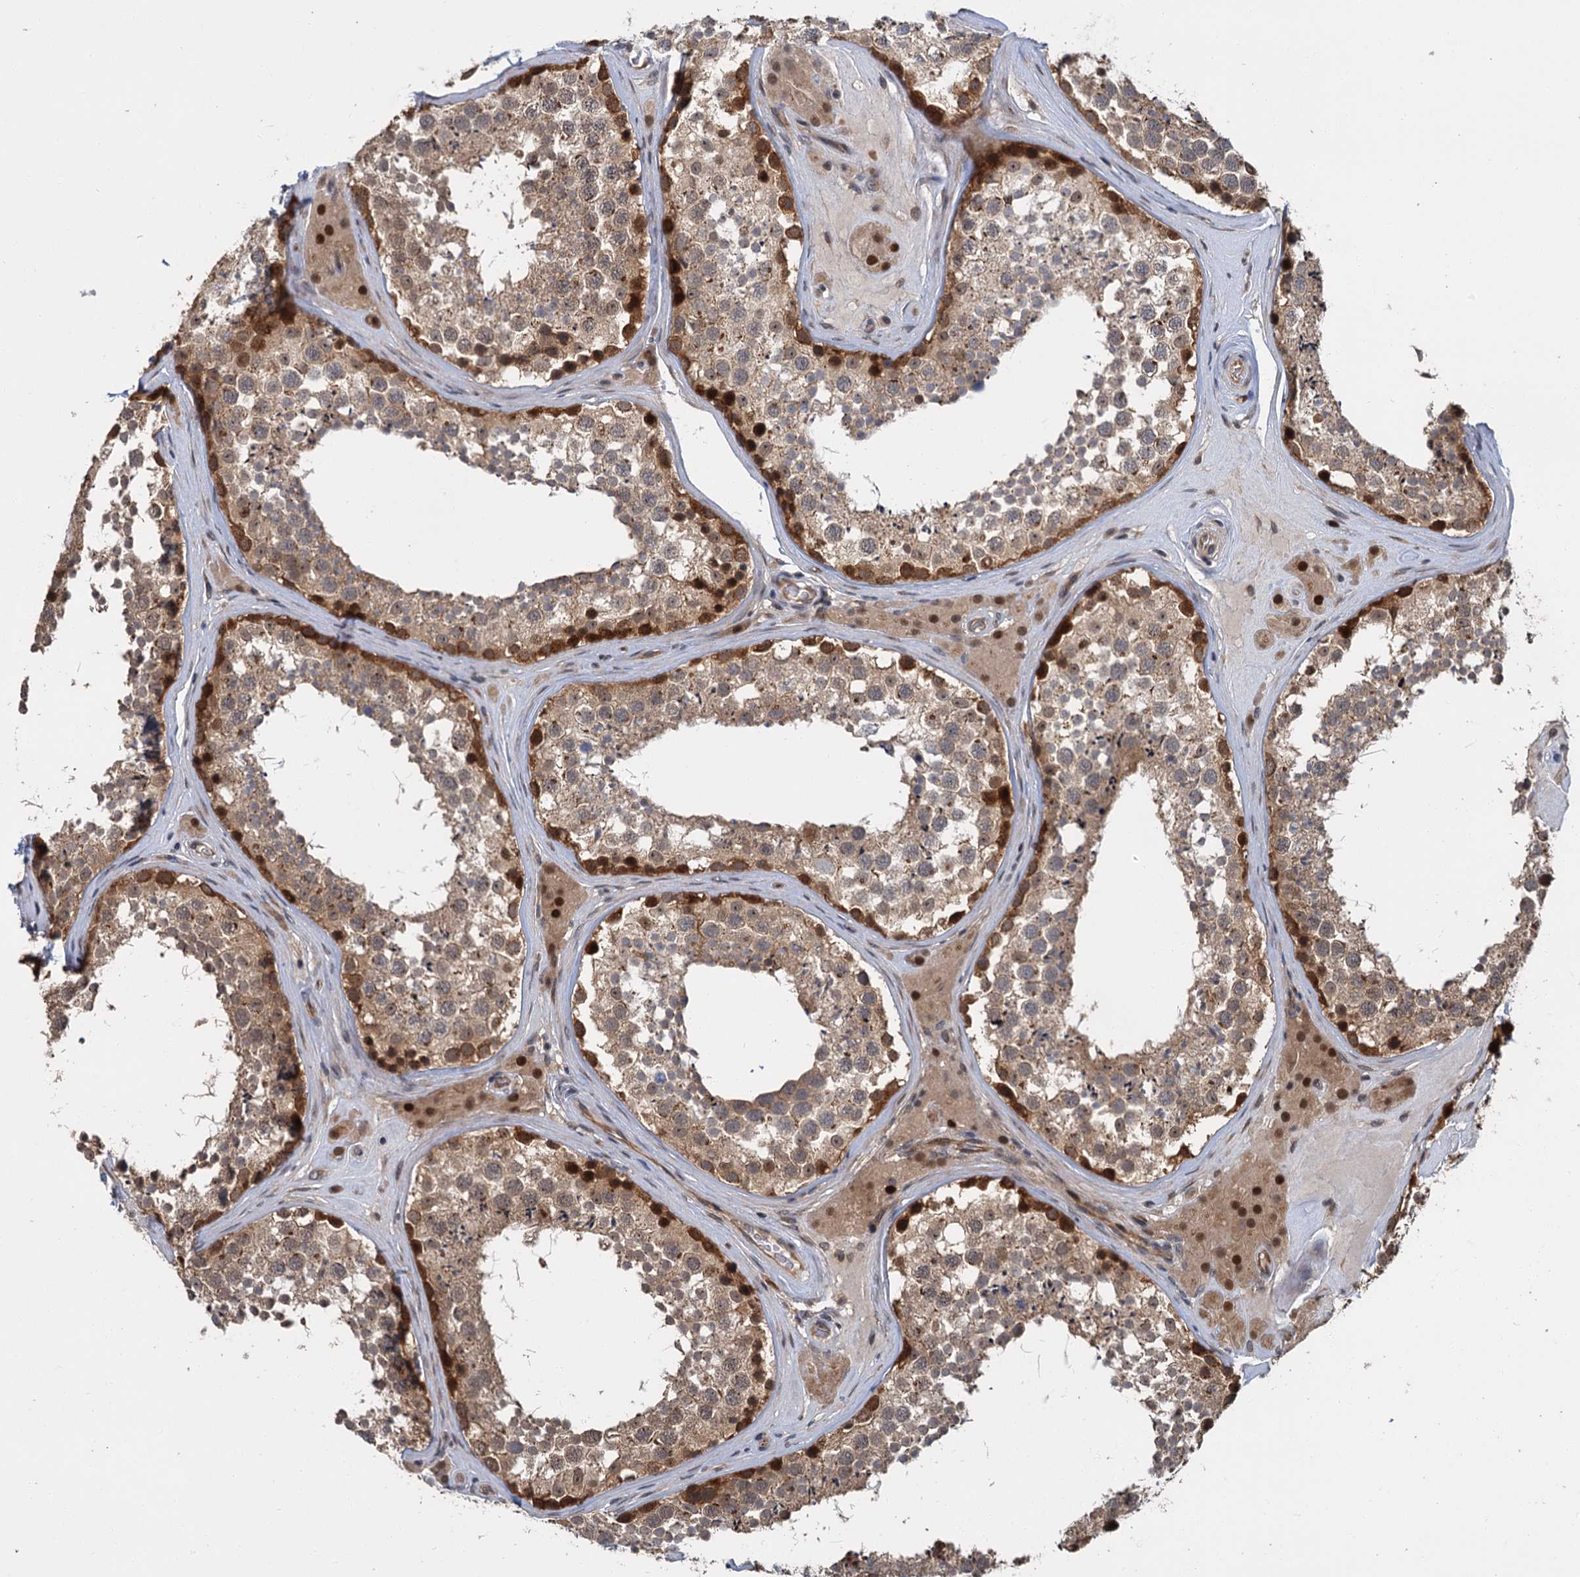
{"staining": {"intensity": "strong", "quantity": "25%-75%", "location": "cytoplasmic/membranous,nuclear"}, "tissue": "testis", "cell_type": "Cells in seminiferous ducts", "image_type": "normal", "snomed": [{"axis": "morphology", "description": "Normal tissue, NOS"}, {"axis": "topography", "description": "Testis"}], "caption": "Strong cytoplasmic/membranous,nuclear expression is seen in approximately 25%-75% of cells in seminiferous ducts in benign testis. (DAB (3,3'-diaminobenzidine) = brown stain, brightfield microscopy at high magnification).", "gene": "KANSL2", "patient": {"sex": "male", "age": 46}}